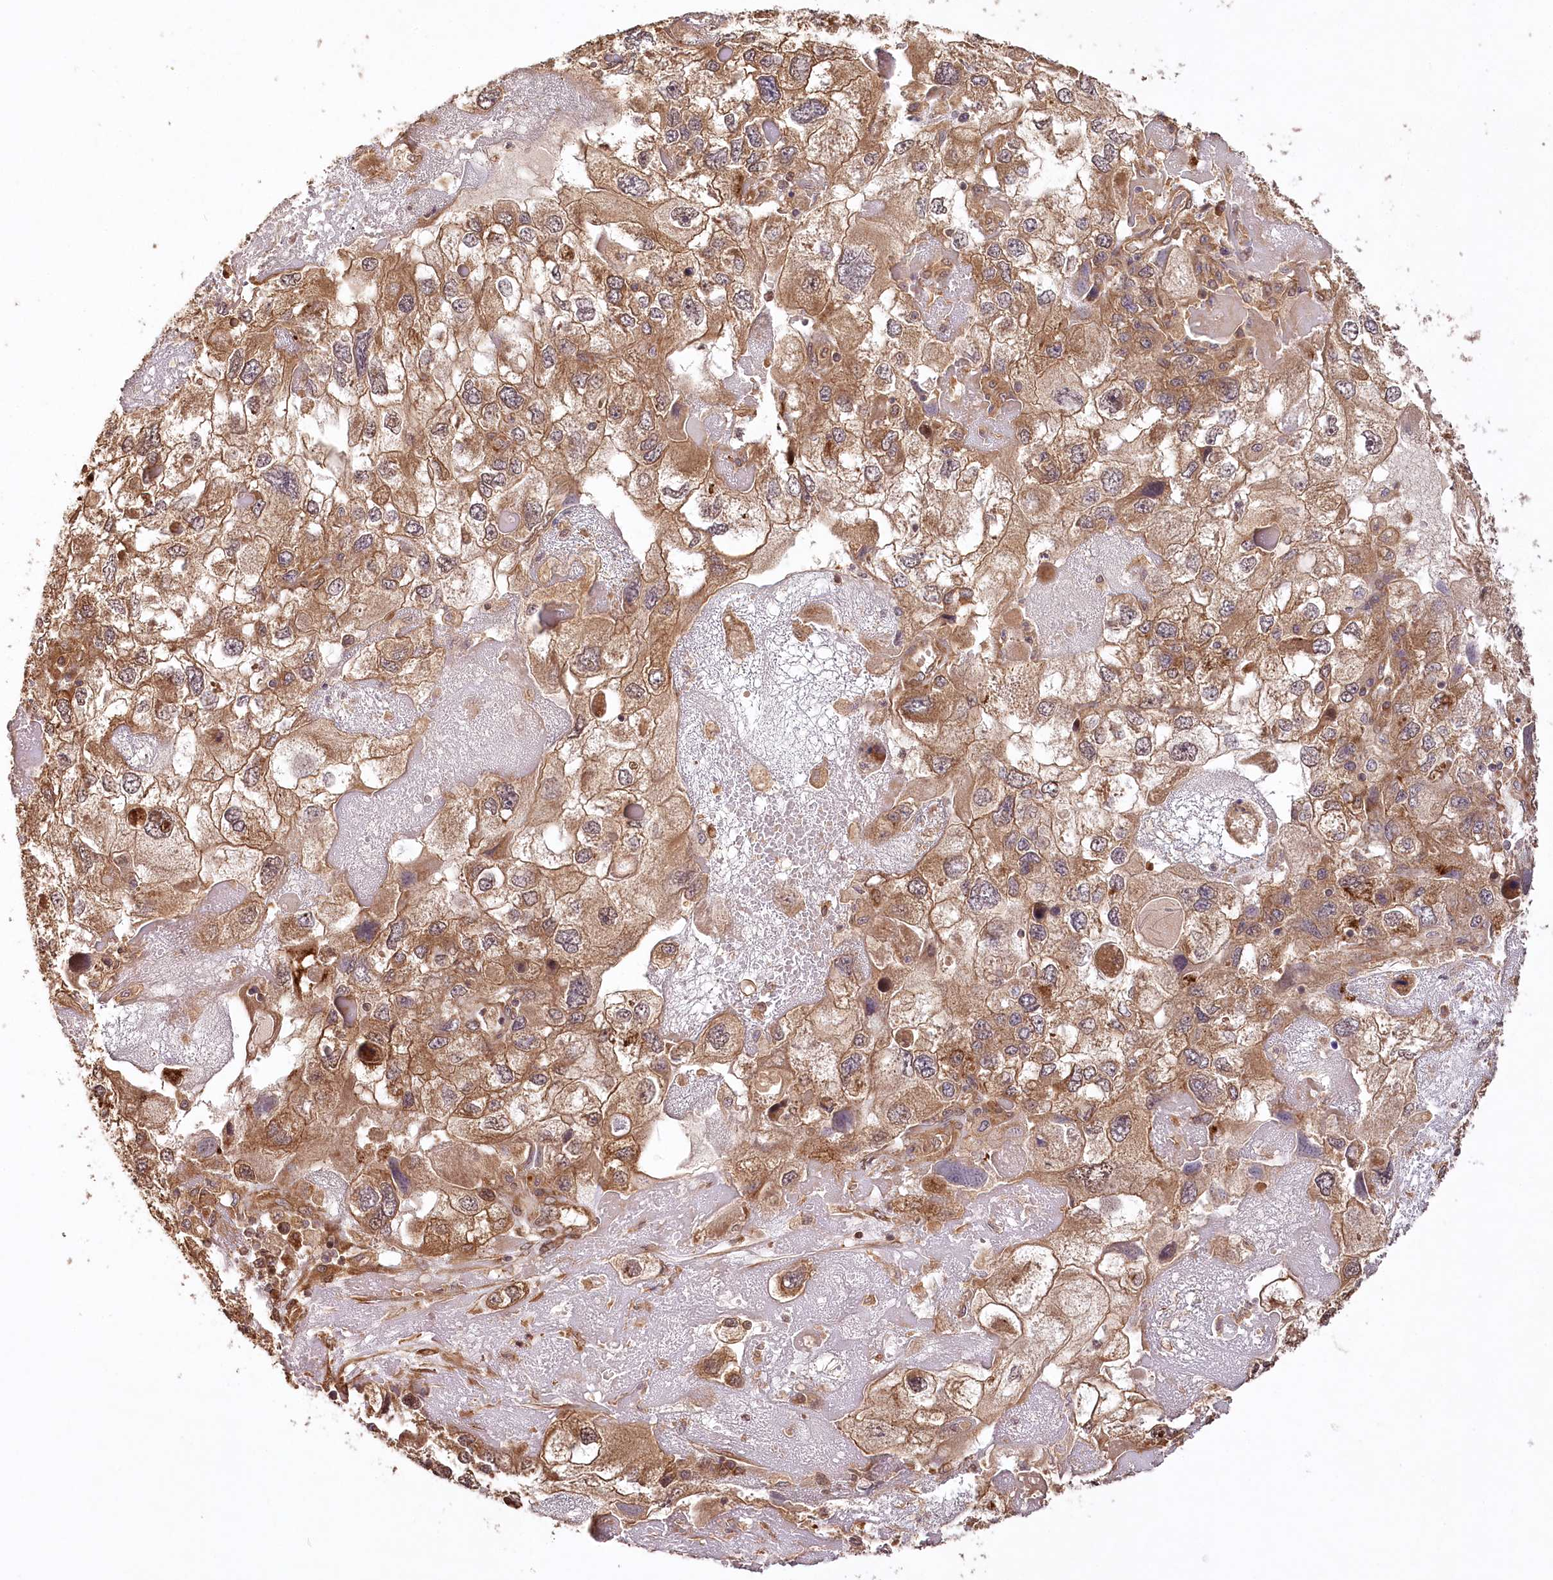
{"staining": {"intensity": "moderate", "quantity": ">75%", "location": "cytoplasmic/membranous"}, "tissue": "endometrial cancer", "cell_type": "Tumor cells", "image_type": "cancer", "snomed": [{"axis": "morphology", "description": "Adenocarcinoma, NOS"}, {"axis": "topography", "description": "Endometrium"}], "caption": "Endometrial cancer was stained to show a protein in brown. There is medium levels of moderate cytoplasmic/membranous staining in approximately >75% of tumor cells.", "gene": "LSS", "patient": {"sex": "female", "age": 49}}